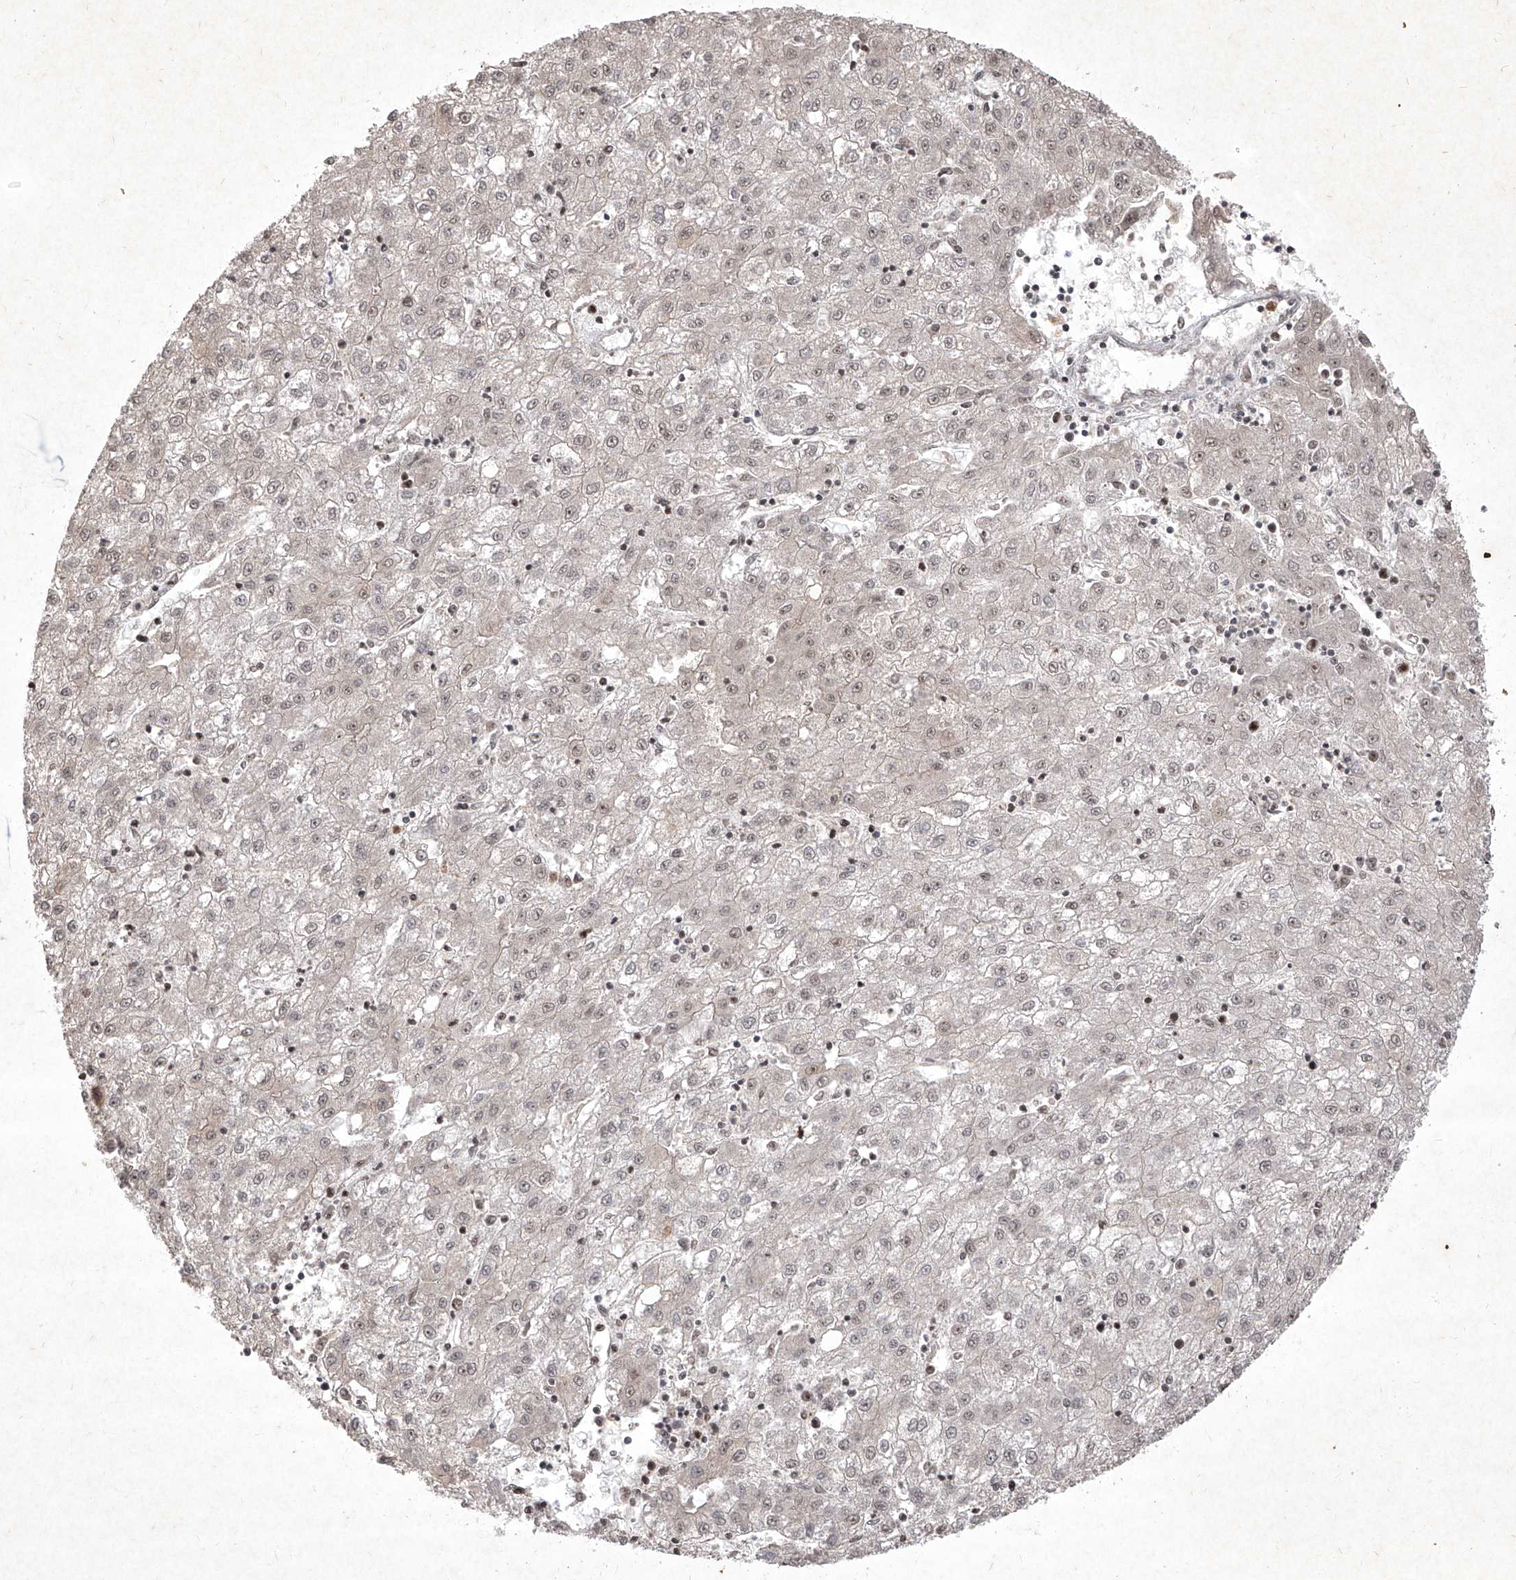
{"staining": {"intensity": "weak", "quantity": "<25%", "location": "nuclear"}, "tissue": "liver cancer", "cell_type": "Tumor cells", "image_type": "cancer", "snomed": [{"axis": "morphology", "description": "Carcinoma, Hepatocellular, NOS"}, {"axis": "topography", "description": "Liver"}], "caption": "Tumor cells are negative for protein expression in human liver cancer.", "gene": "IRF2", "patient": {"sex": "male", "age": 72}}